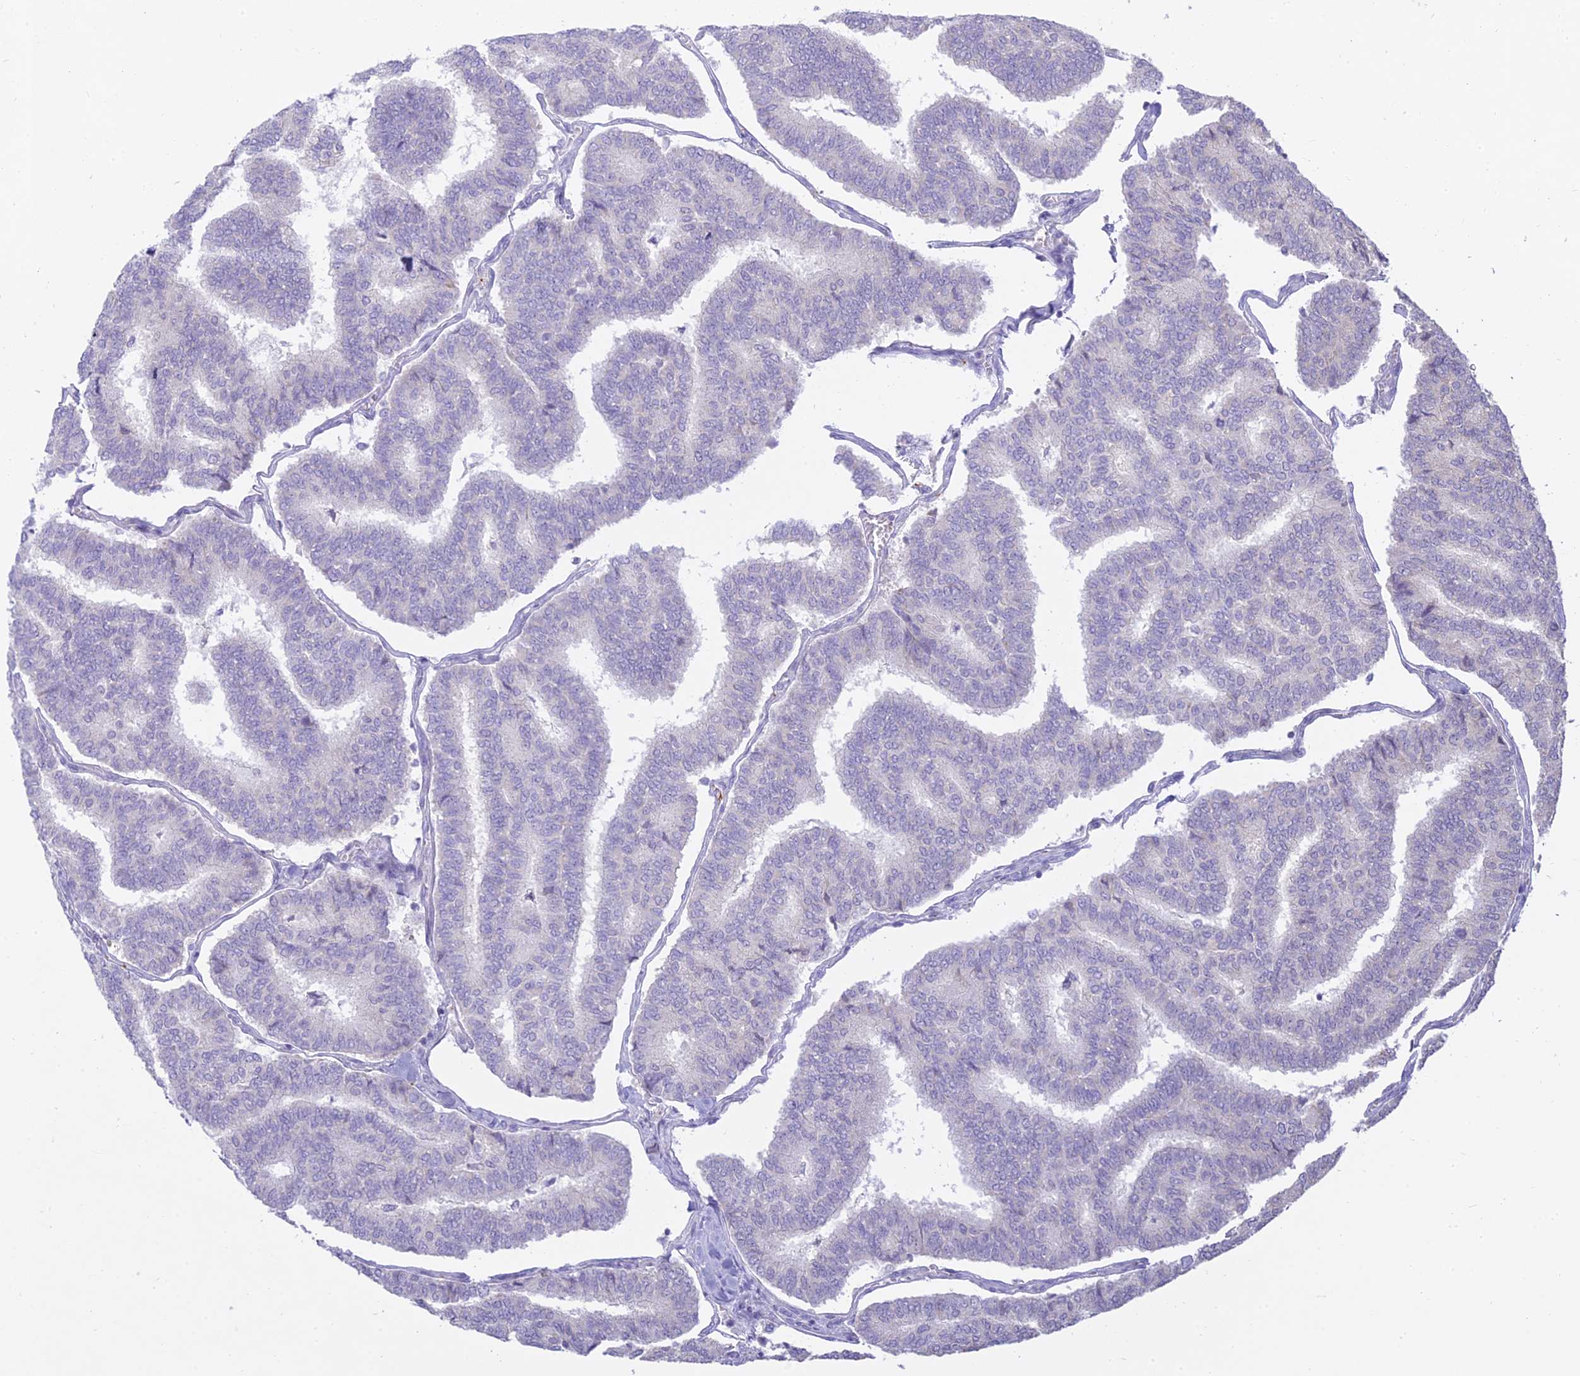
{"staining": {"intensity": "negative", "quantity": "none", "location": "none"}, "tissue": "thyroid cancer", "cell_type": "Tumor cells", "image_type": "cancer", "snomed": [{"axis": "morphology", "description": "Papillary adenocarcinoma, NOS"}, {"axis": "topography", "description": "Thyroid gland"}], "caption": "Thyroid cancer (papillary adenocarcinoma) was stained to show a protein in brown. There is no significant staining in tumor cells.", "gene": "TMEM40", "patient": {"sex": "female", "age": 35}}